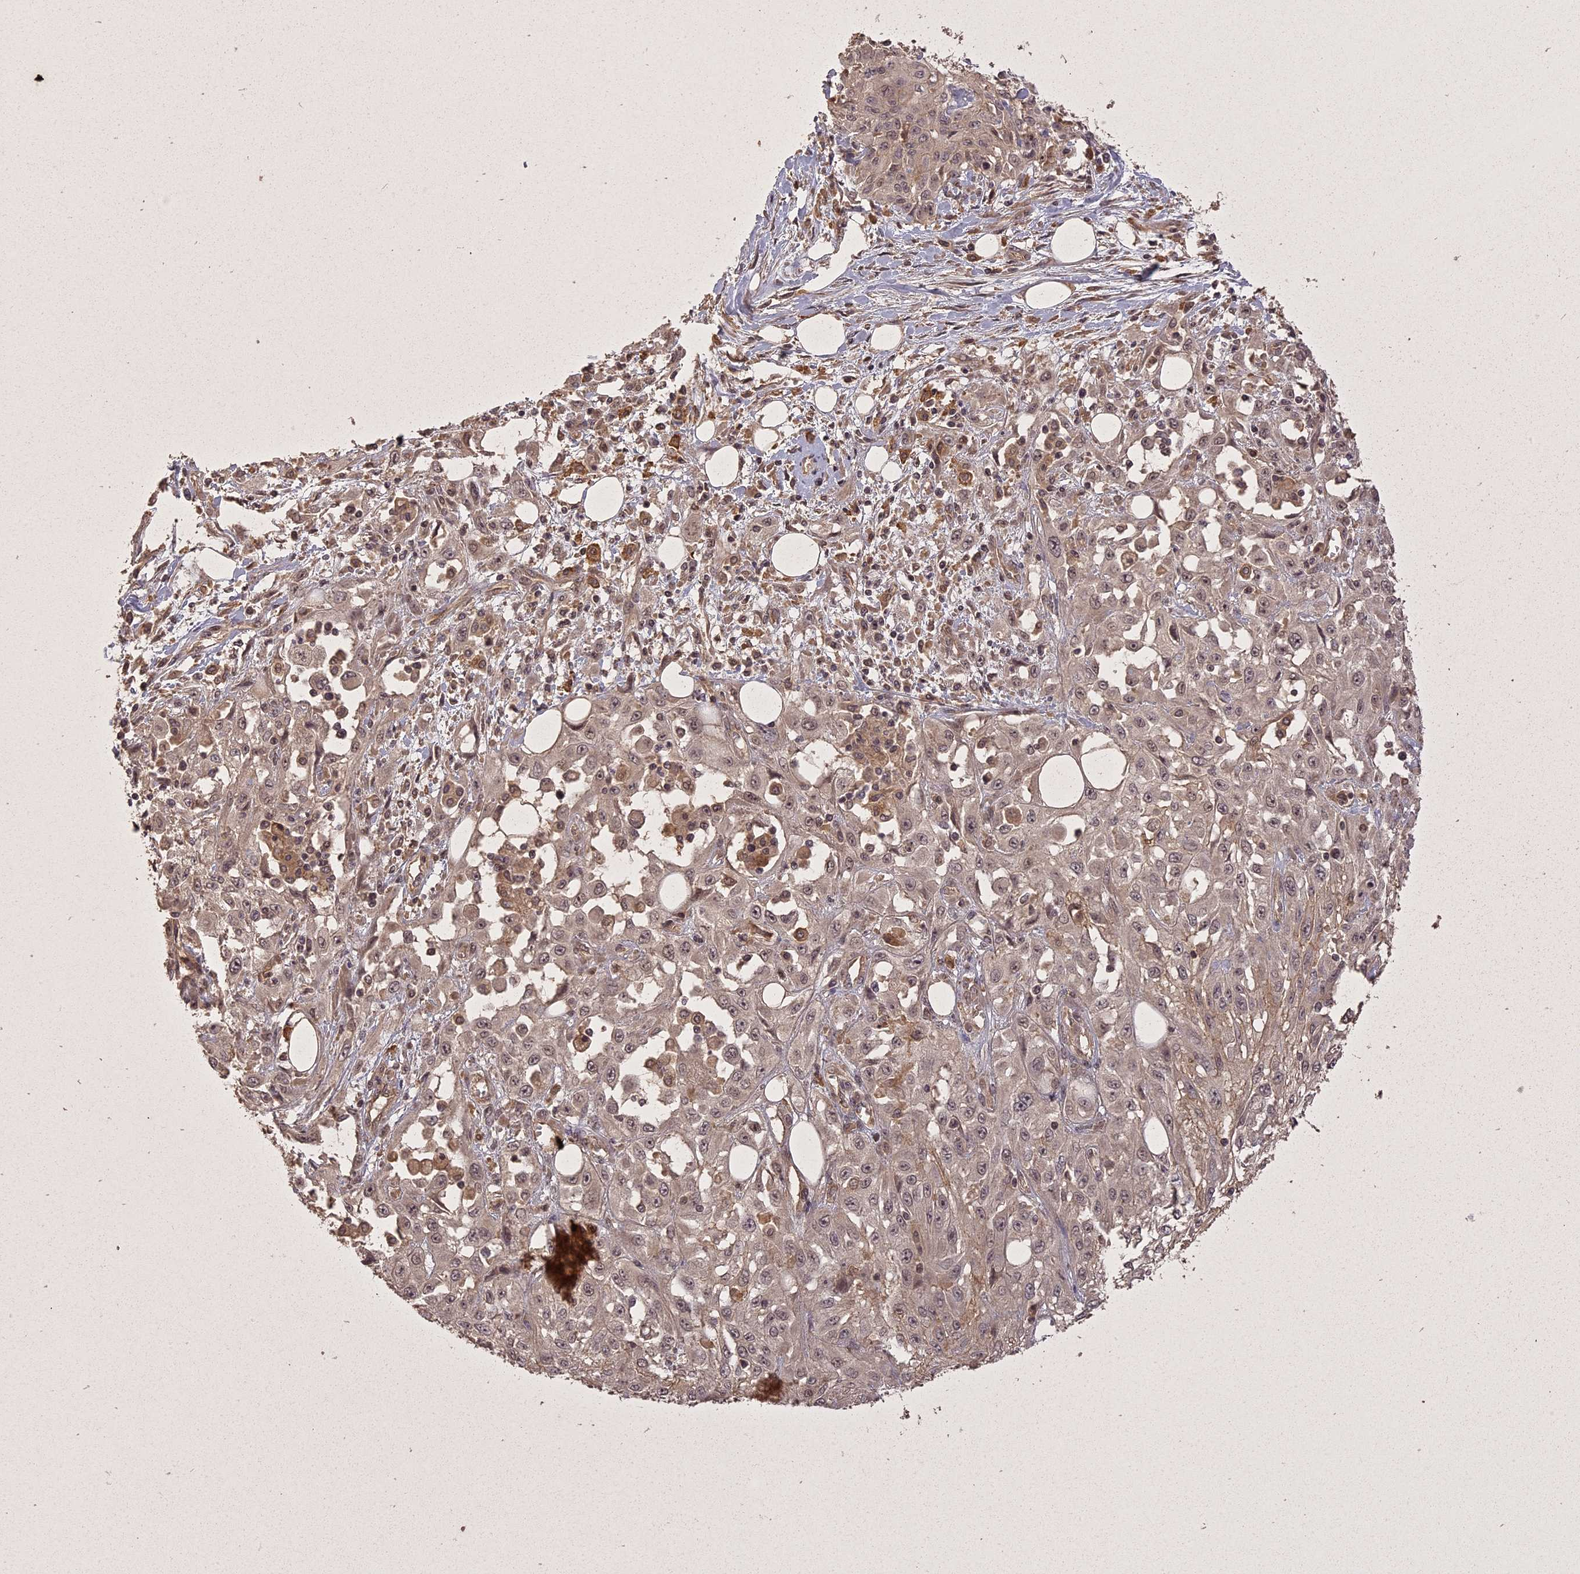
{"staining": {"intensity": "weak", "quantity": ">75%", "location": "cytoplasmic/membranous,nuclear"}, "tissue": "skin cancer", "cell_type": "Tumor cells", "image_type": "cancer", "snomed": [{"axis": "morphology", "description": "Squamous cell carcinoma, NOS"}, {"axis": "morphology", "description": "Squamous cell carcinoma, metastatic, NOS"}, {"axis": "topography", "description": "Skin"}, {"axis": "topography", "description": "Lymph node"}], "caption": "Protein expression analysis of skin squamous cell carcinoma reveals weak cytoplasmic/membranous and nuclear positivity in about >75% of tumor cells.", "gene": "ING5", "patient": {"sex": "male", "age": 75}}